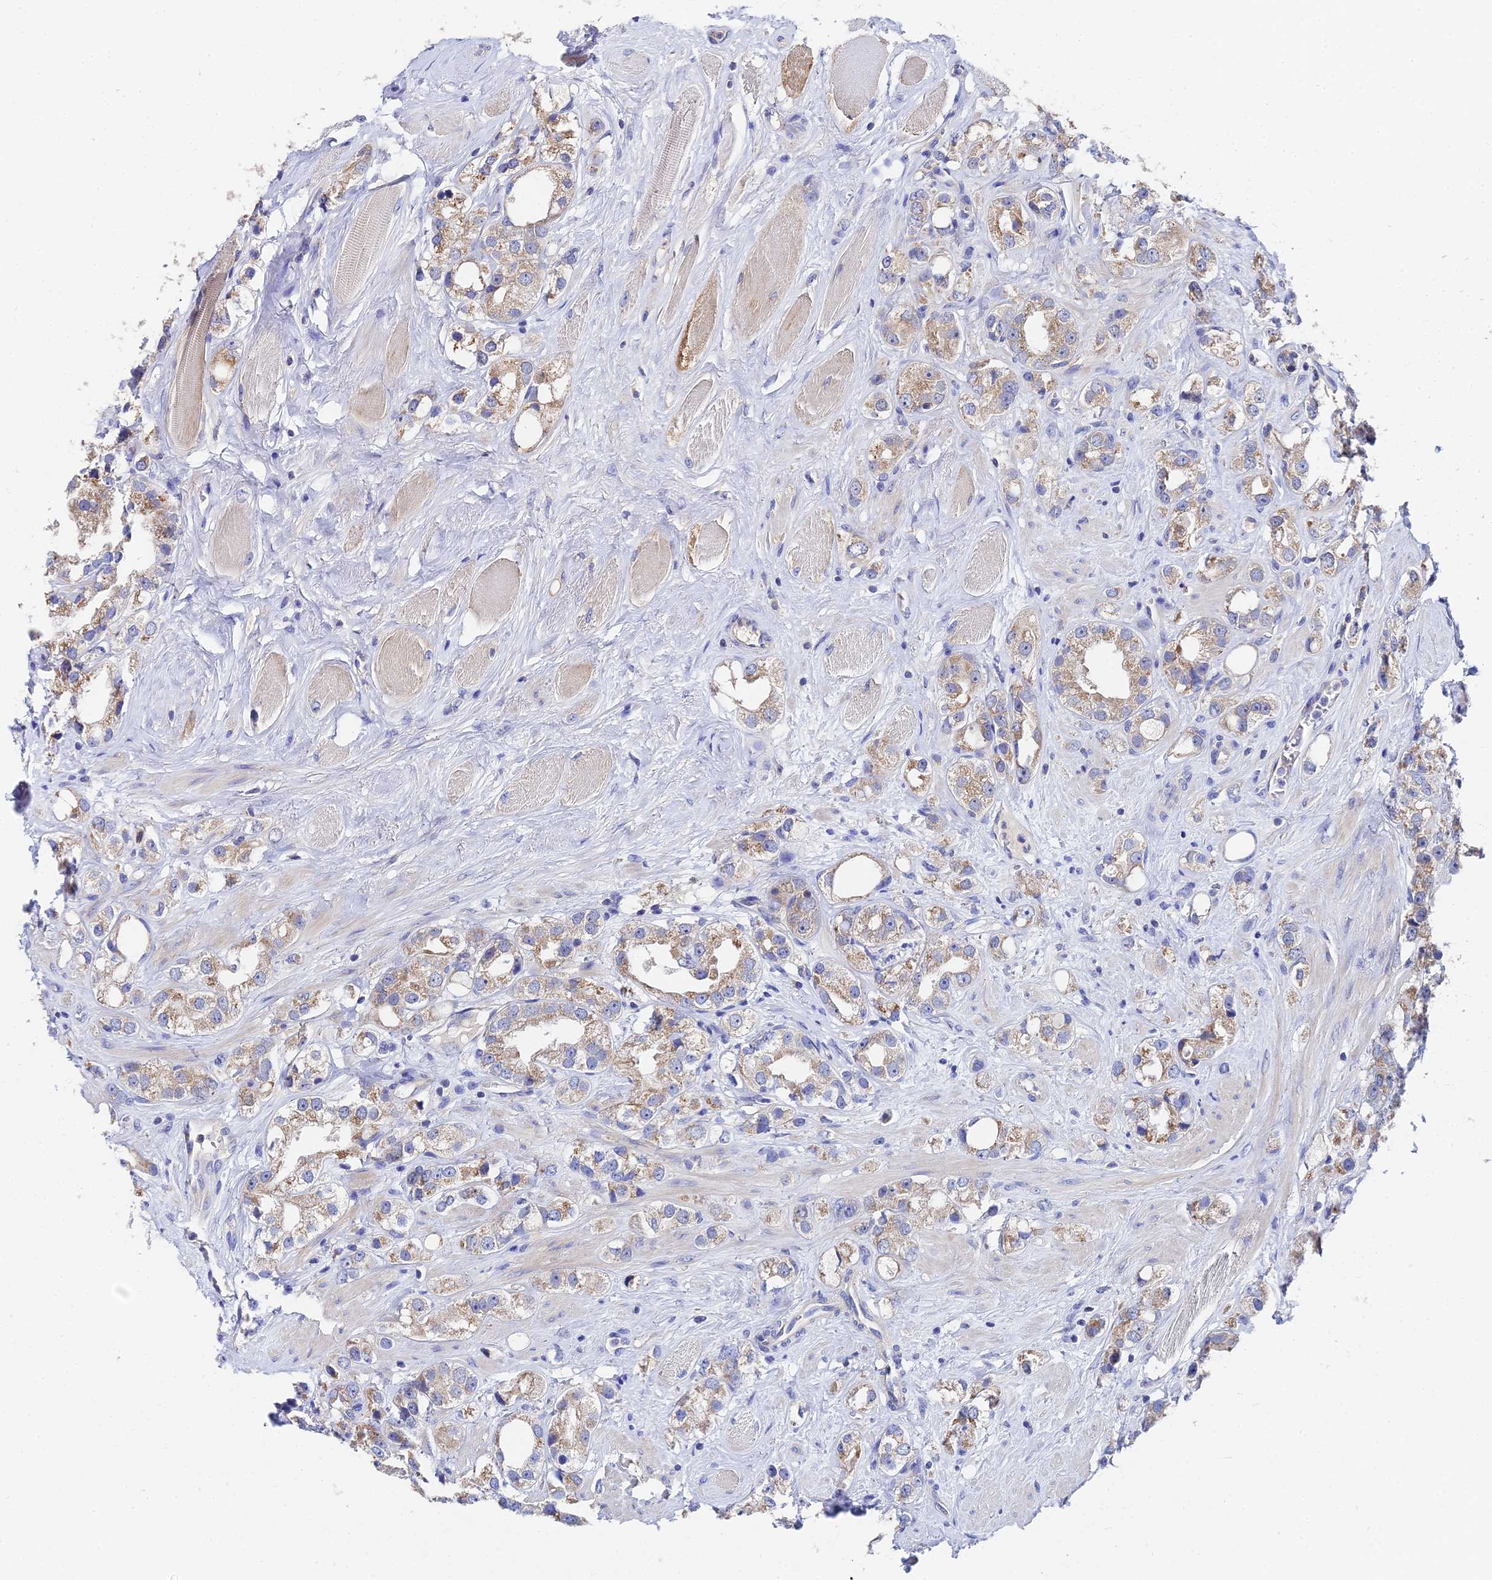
{"staining": {"intensity": "moderate", "quantity": ">75%", "location": "cytoplasmic/membranous"}, "tissue": "prostate cancer", "cell_type": "Tumor cells", "image_type": "cancer", "snomed": [{"axis": "morphology", "description": "Adenocarcinoma, NOS"}, {"axis": "topography", "description": "Prostate"}], "caption": "Prostate cancer stained with a protein marker reveals moderate staining in tumor cells.", "gene": "UBE2L3", "patient": {"sex": "male", "age": 79}}